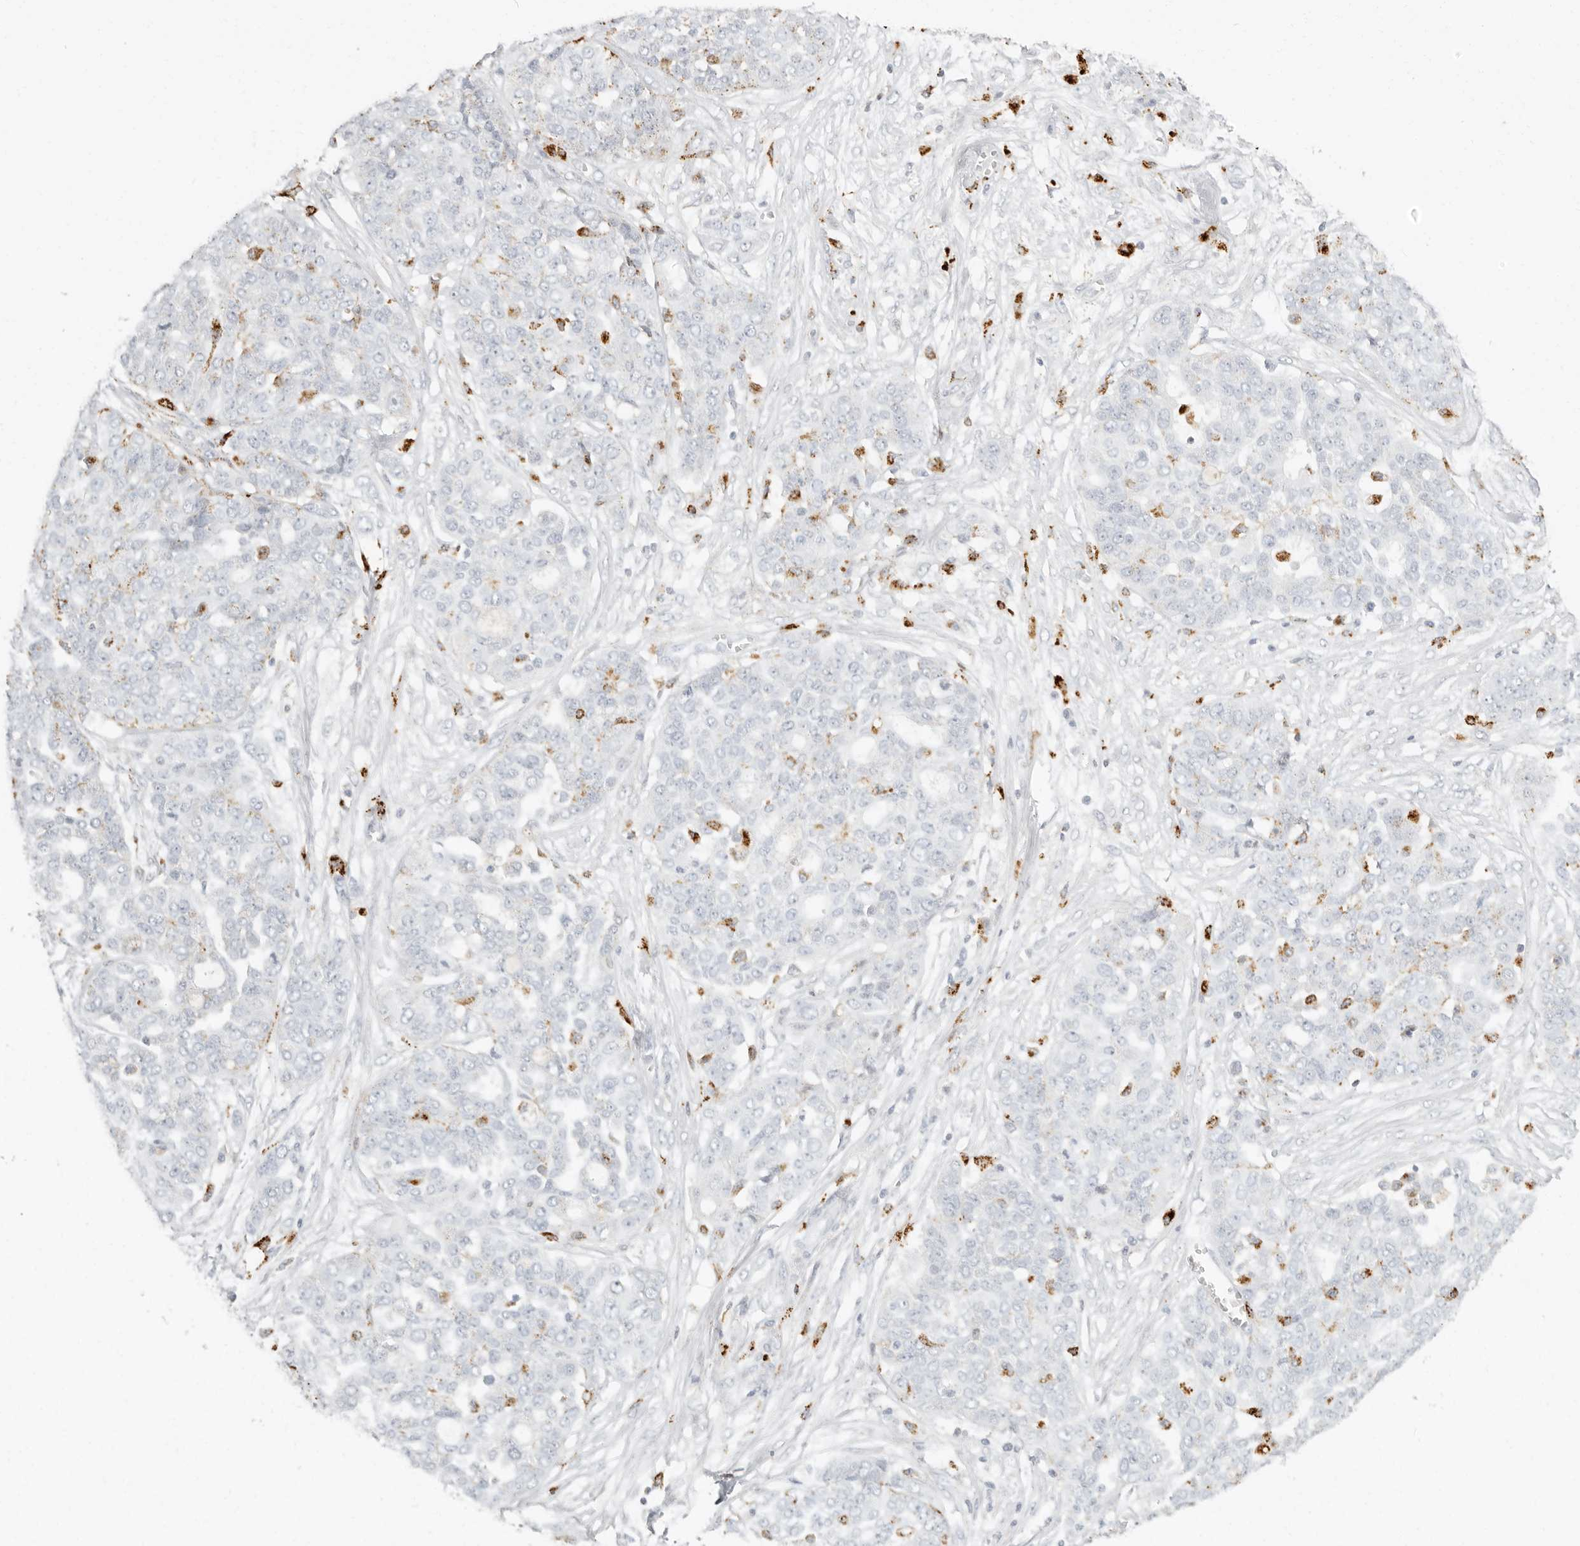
{"staining": {"intensity": "negative", "quantity": "none", "location": "none"}, "tissue": "ovarian cancer", "cell_type": "Tumor cells", "image_type": "cancer", "snomed": [{"axis": "morphology", "description": "Cystadenocarcinoma, serous, NOS"}, {"axis": "topography", "description": "Soft tissue"}, {"axis": "topography", "description": "Ovary"}], "caption": "Immunohistochemical staining of human serous cystadenocarcinoma (ovarian) reveals no significant positivity in tumor cells.", "gene": "RNASET2", "patient": {"sex": "female", "age": 57}}